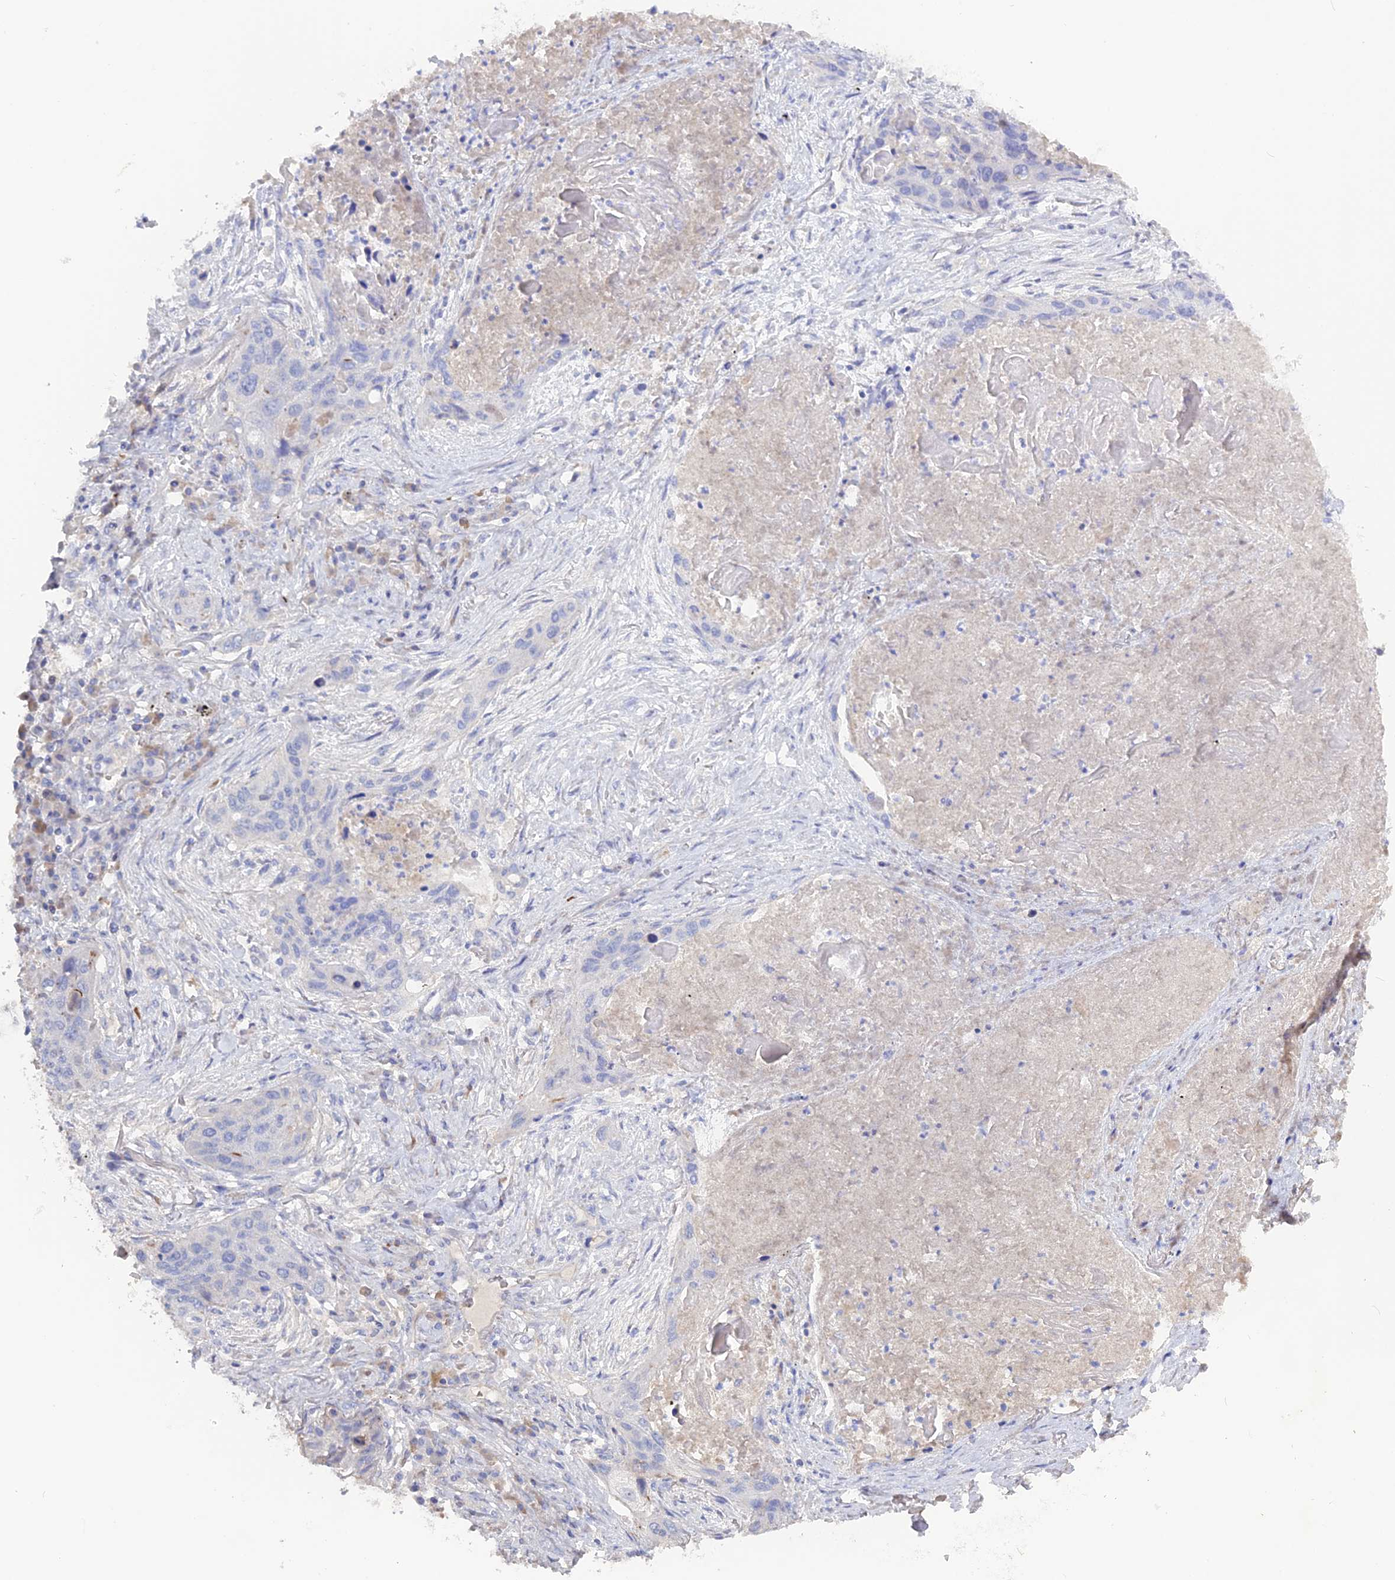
{"staining": {"intensity": "negative", "quantity": "none", "location": "none"}, "tissue": "lung cancer", "cell_type": "Tumor cells", "image_type": "cancer", "snomed": [{"axis": "morphology", "description": "Squamous cell carcinoma, NOS"}, {"axis": "topography", "description": "Lung"}], "caption": "High magnification brightfield microscopy of lung squamous cell carcinoma stained with DAB (brown) and counterstained with hematoxylin (blue): tumor cells show no significant expression. (DAB (3,3'-diaminobenzidine) immunohistochemistry (IHC) visualized using brightfield microscopy, high magnification).", "gene": "ADGRA1", "patient": {"sex": "female", "age": 63}}